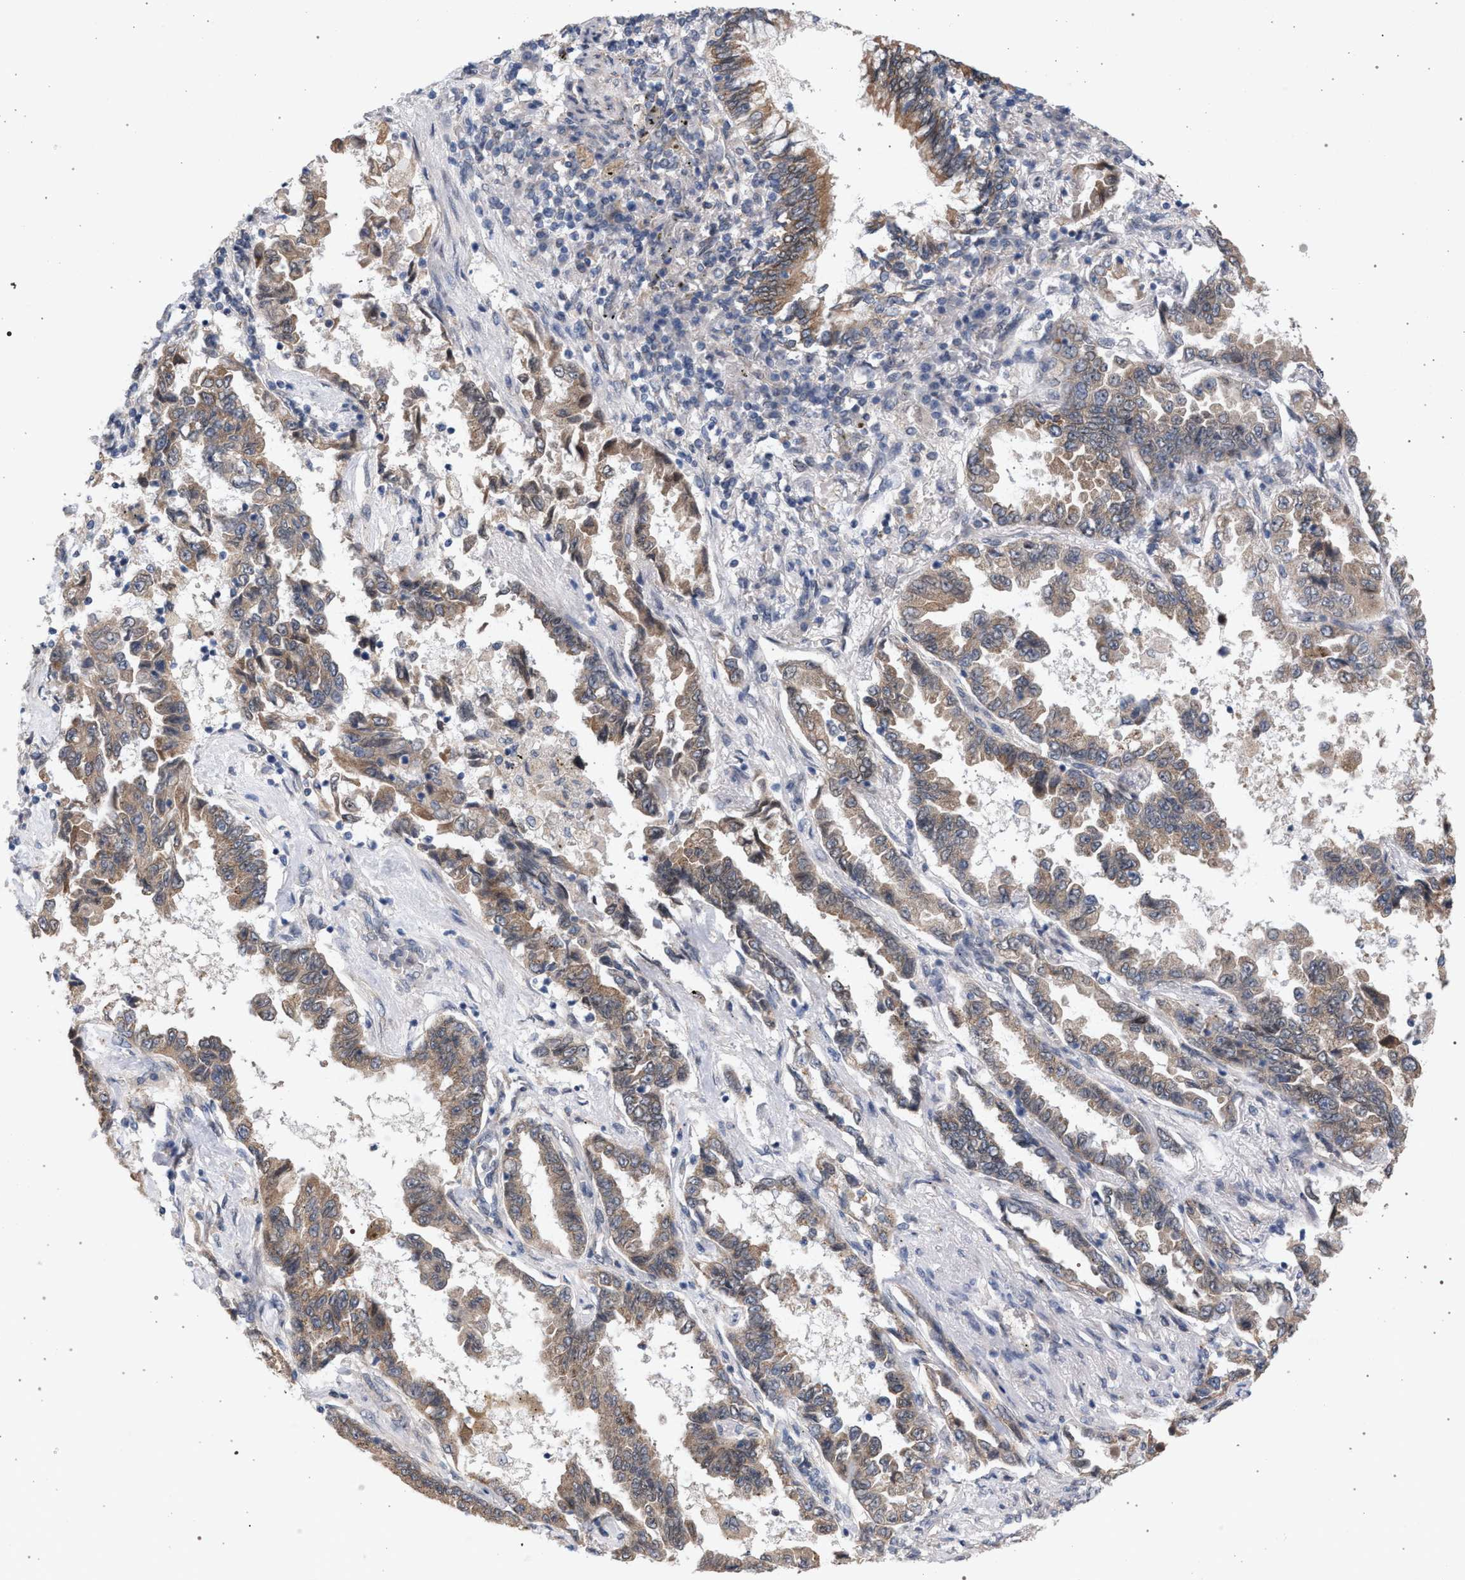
{"staining": {"intensity": "moderate", "quantity": ">75%", "location": "cytoplasmic/membranous"}, "tissue": "lung cancer", "cell_type": "Tumor cells", "image_type": "cancer", "snomed": [{"axis": "morphology", "description": "Adenocarcinoma, NOS"}, {"axis": "topography", "description": "Lung"}], "caption": "Immunohistochemical staining of human lung adenocarcinoma shows moderate cytoplasmic/membranous protein expression in approximately >75% of tumor cells. The staining was performed using DAB (3,3'-diaminobenzidine), with brown indicating positive protein expression. Nuclei are stained blue with hematoxylin.", "gene": "ARPC5L", "patient": {"sex": "female", "age": 51}}